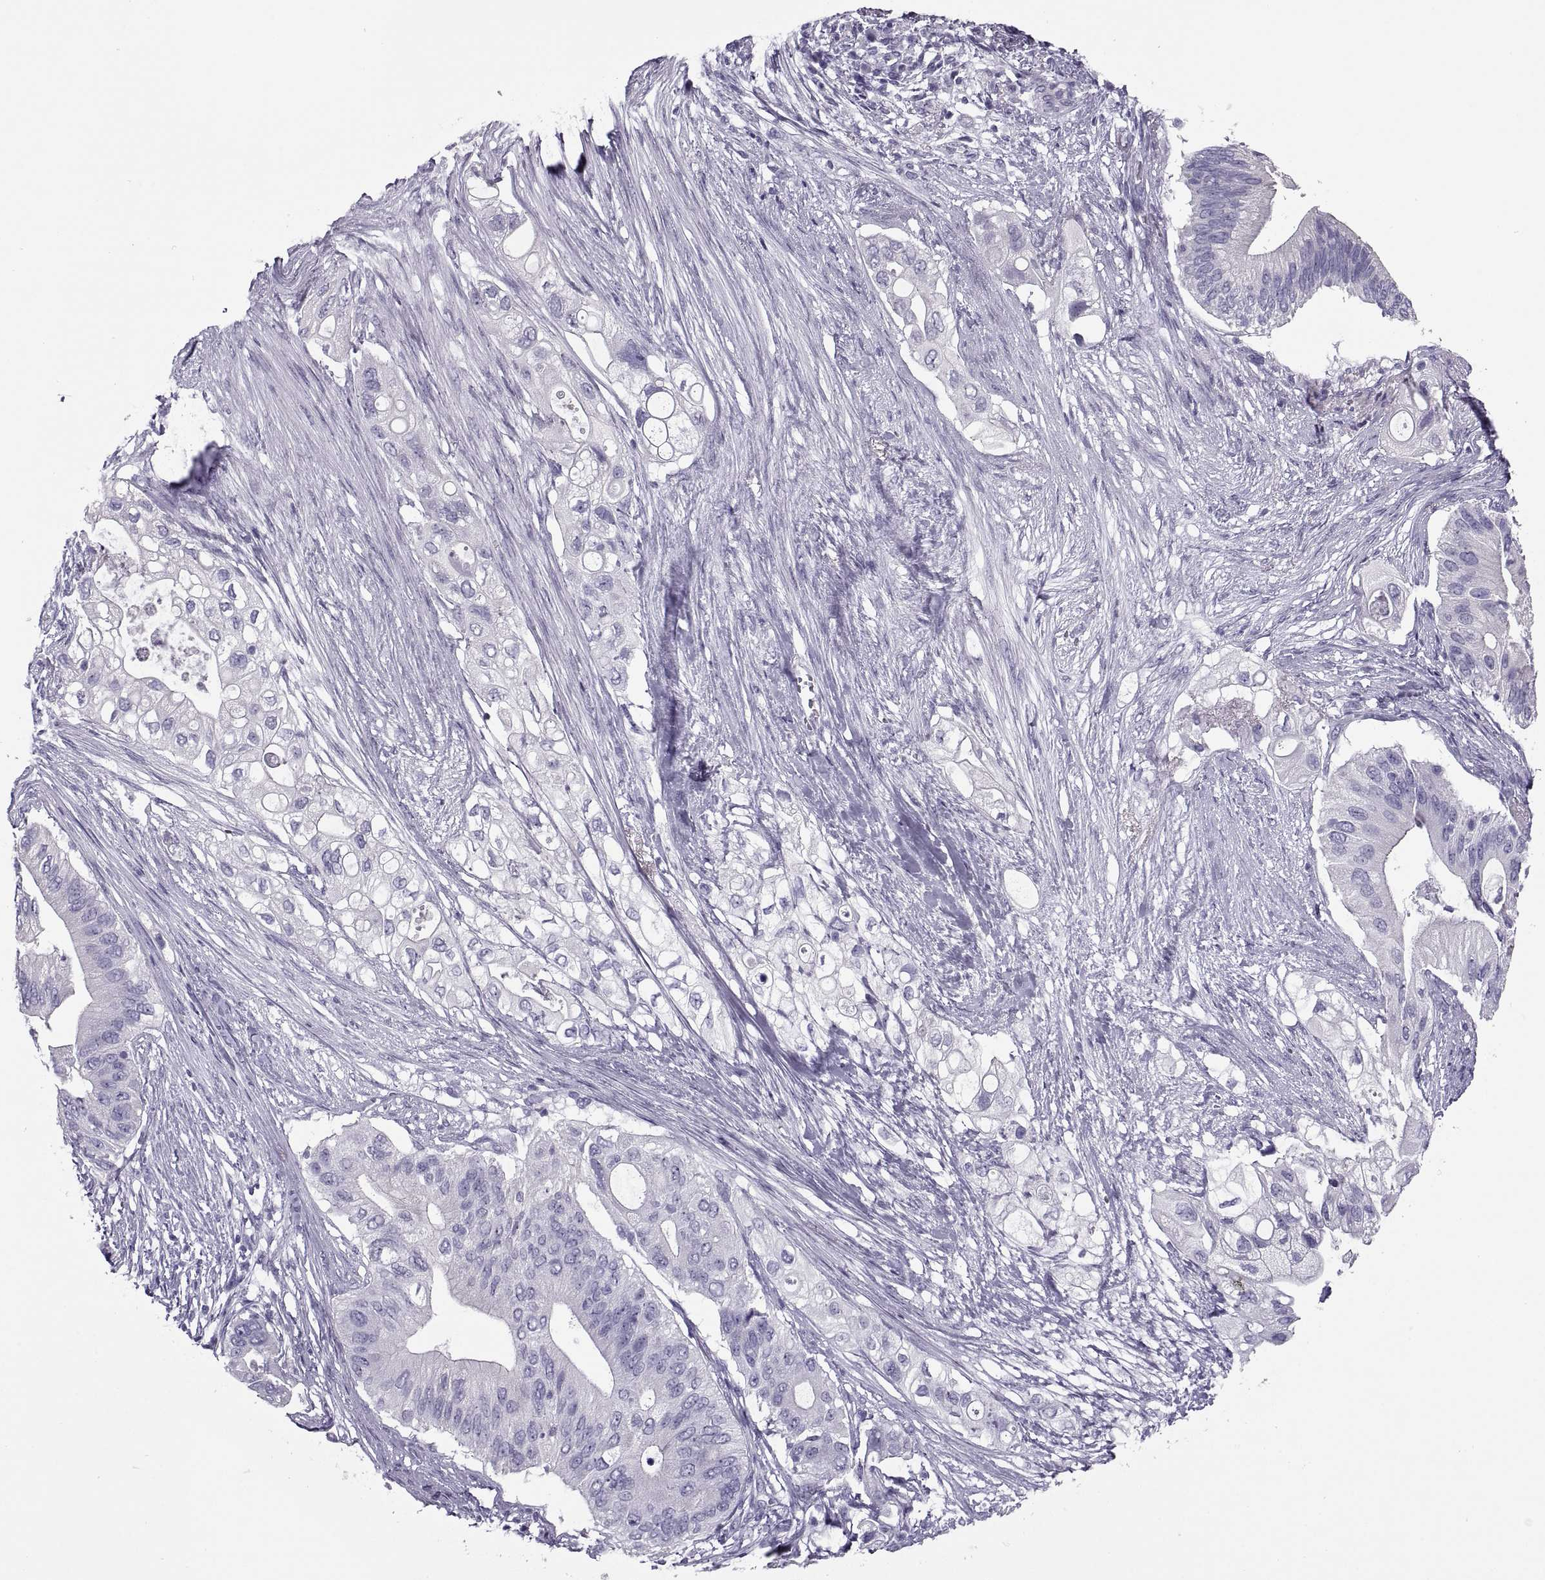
{"staining": {"intensity": "negative", "quantity": "none", "location": "none"}, "tissue": "pancreatic cancer", "cell_type": "Tumor cells", "image_type": "cancer", "snomed": [{"axis": "morphology", "description": "Adenocarcinoma, NOS"}, {"axis": "topography", "description": "Pancreas"}], "caption": "Immunohistochemical staining of human pancreatic cancer (adenocarcinoma) demonstrates no significant expression in tumor cells.", "gene": "RLBP1", "patient": {"sex": "female", "age": 72}}